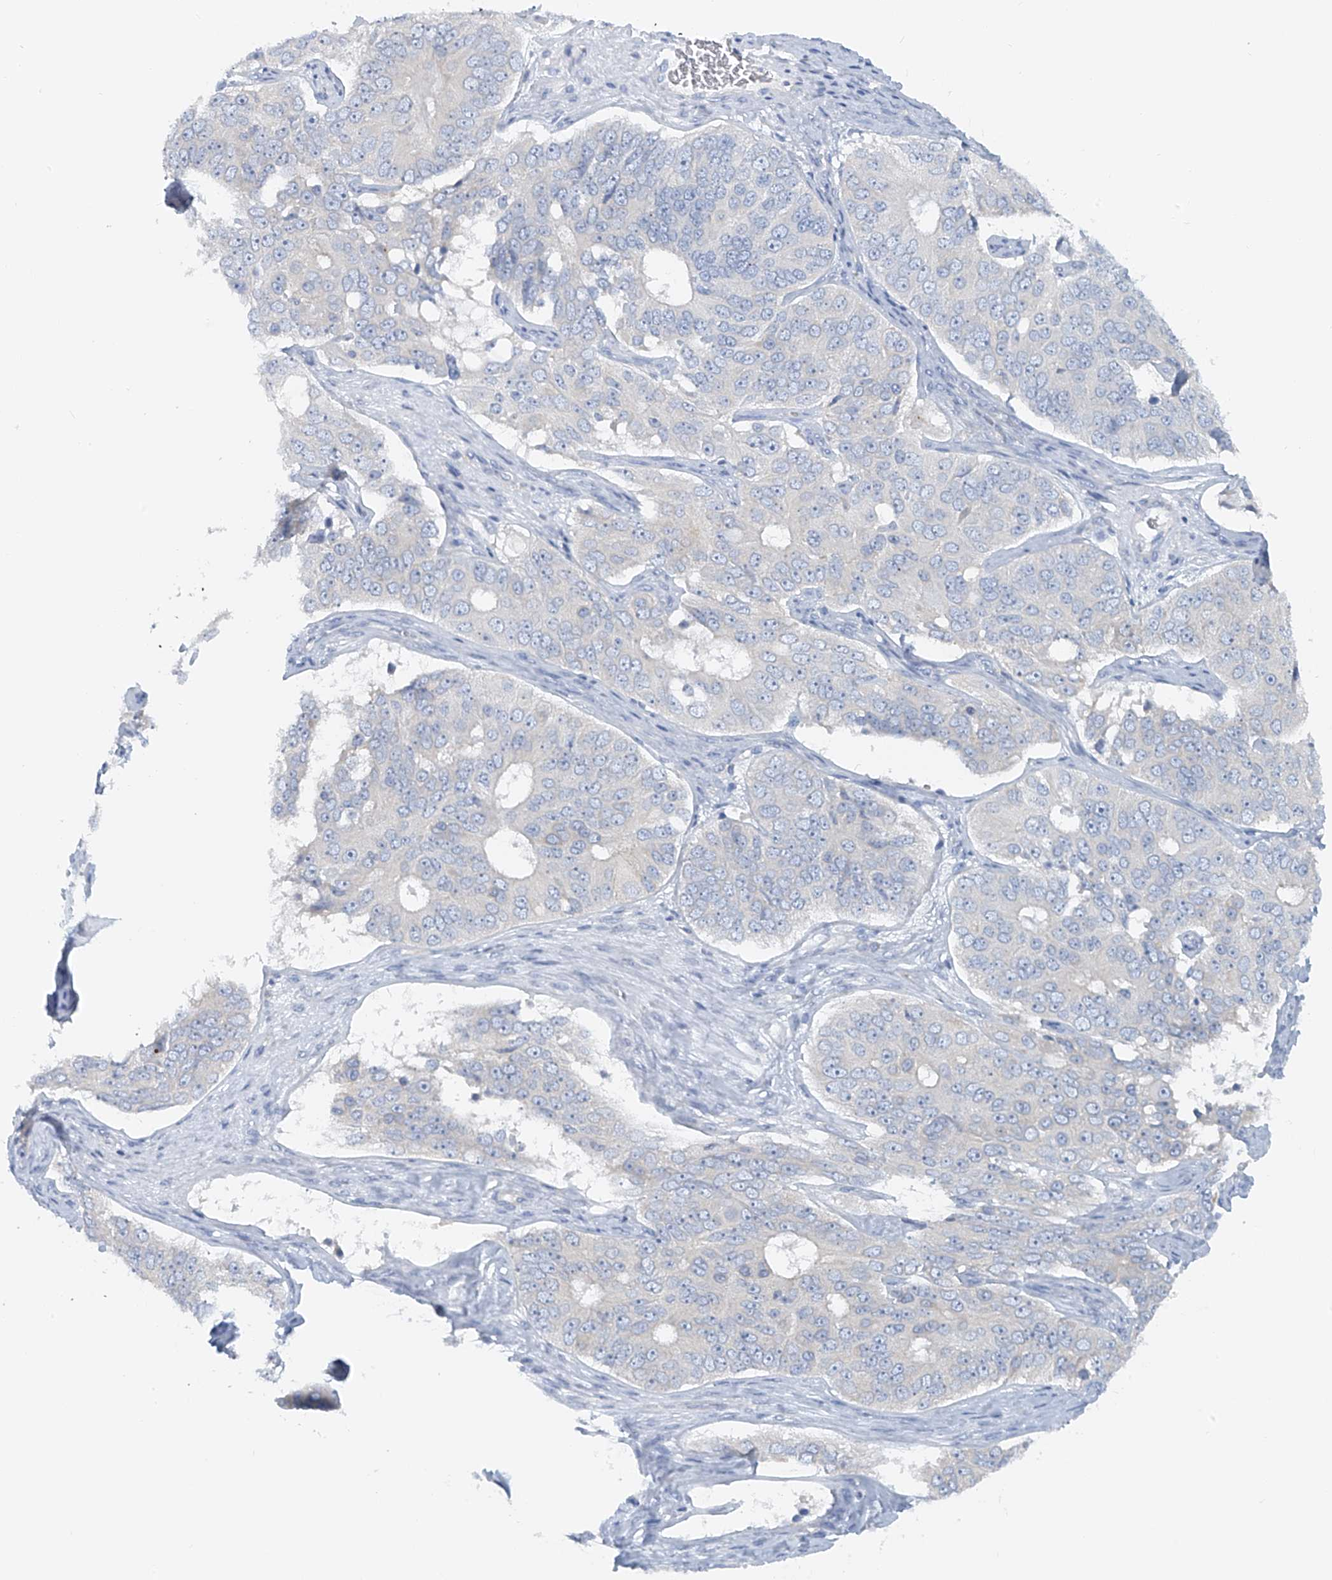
{"staining": {"intensity": "negative", "quantity": "none", "location": "none"}, "tissue": "ovarian cancer", "cell_type": "Tumor cells", "image_type": "cancer", "snomed": [{"axis": "morphology", "description": "Carcinoma, endometroid"}, {"axis": "topography", "description": "Ovary"}], "caption": "Ovarian cancer was stained to show a protein in brown. There is no significant staining in tumor cells.", "gene": "POMGNT2", "patient": {"sex": "female", "age": 51}}